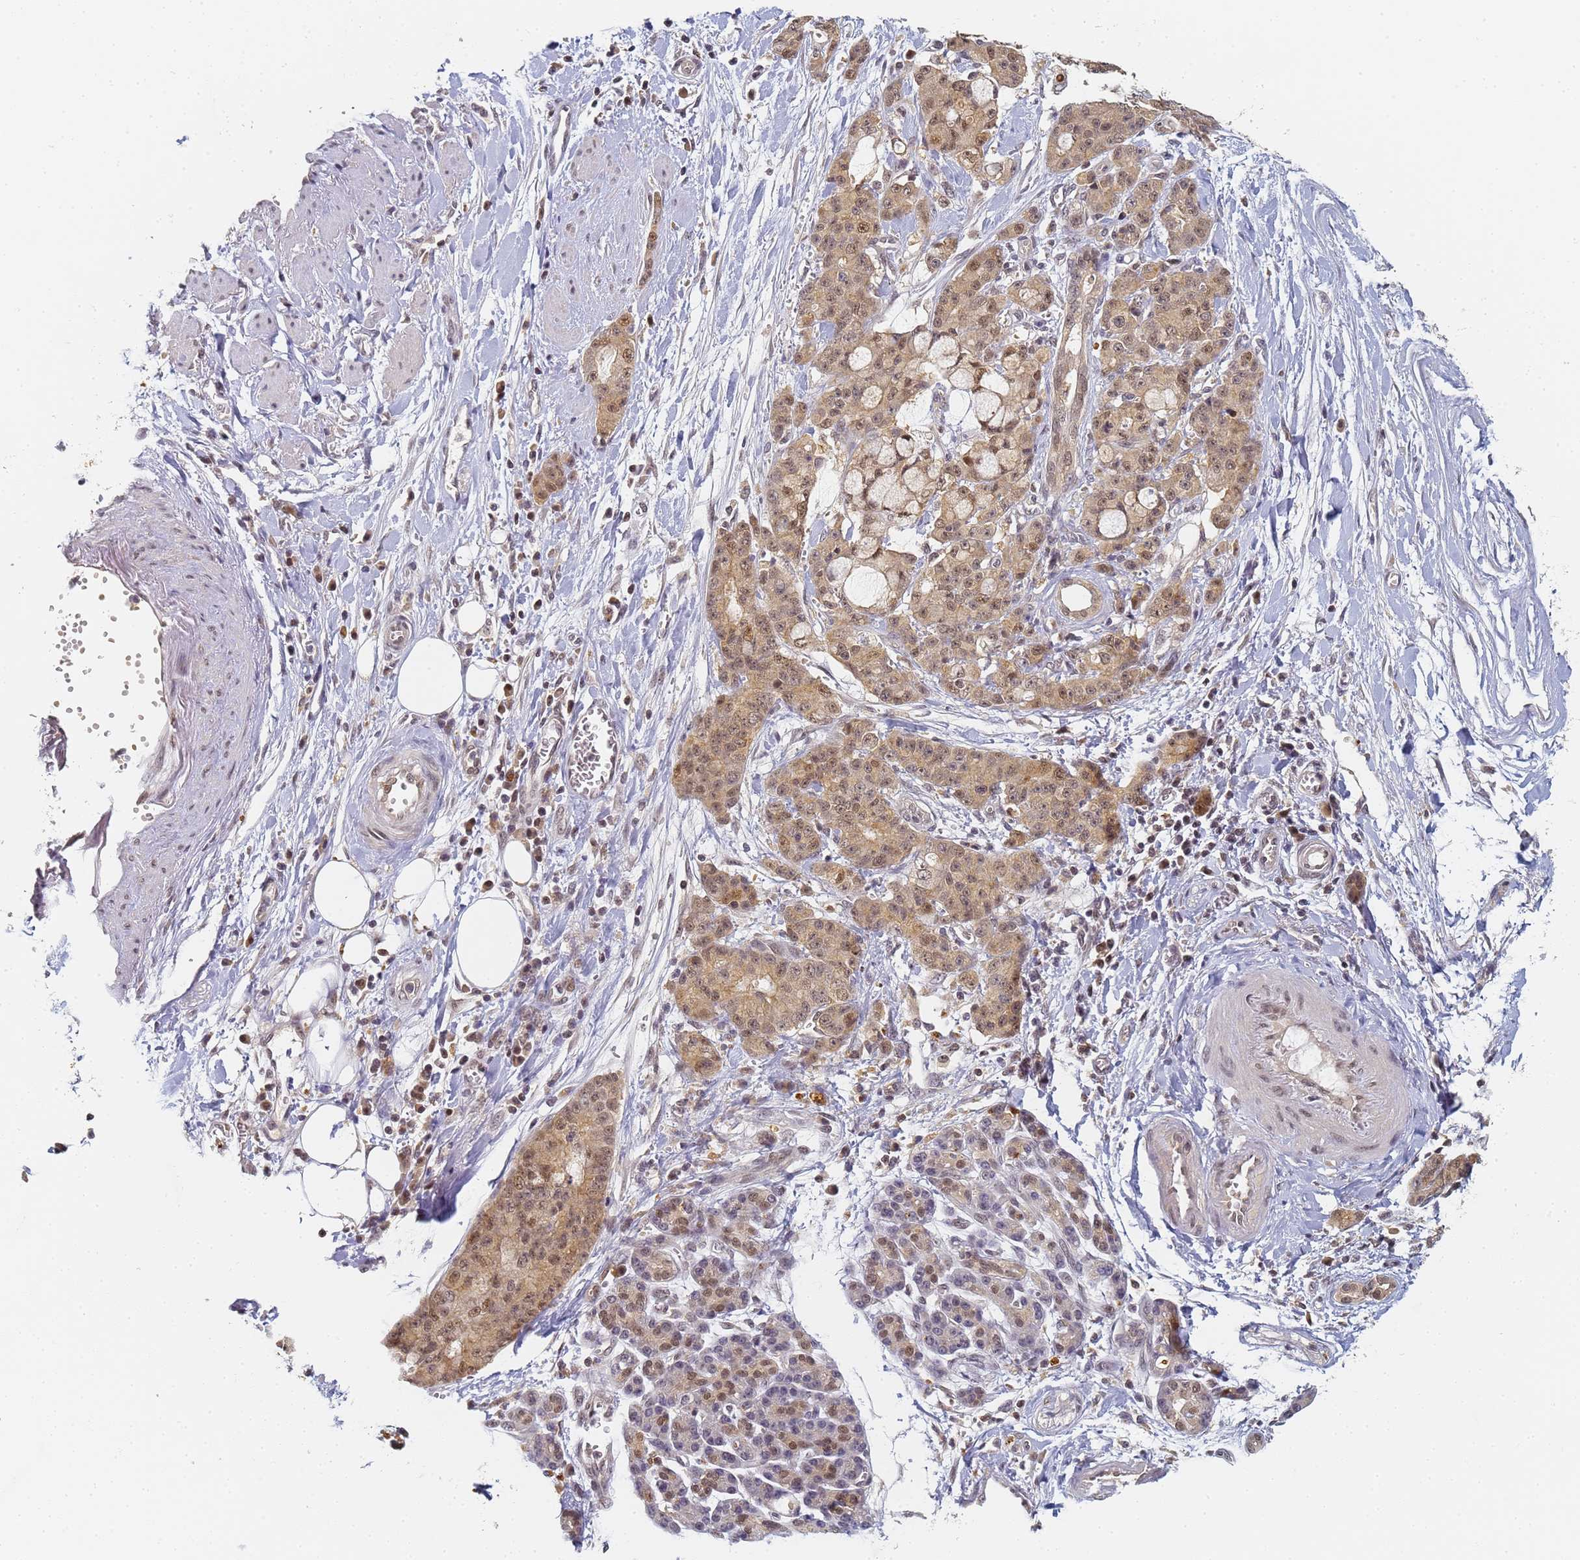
{"staining": {"intensity": "moderate", "quantity": ">75%", "location": "cytoplasmic/membranous,nuclear"}, "tissue": "pancreatic cancer", "cell_type": "Tumor cells", "image_type": "cancer", "snomed": [{"axis": "morphology", "description": "Adenocarcinoma, NOS"}, {"axis": "topography", "description": "Pancreas"}], "caption": "Protein expression analysis of human pancreatic cancer reveals moderate cytoplasmic/membranous and nuclear positivity in about >75% of tumor cells.", "gene": "HMCES", "patient": {"sex": "female", "age": 73}}